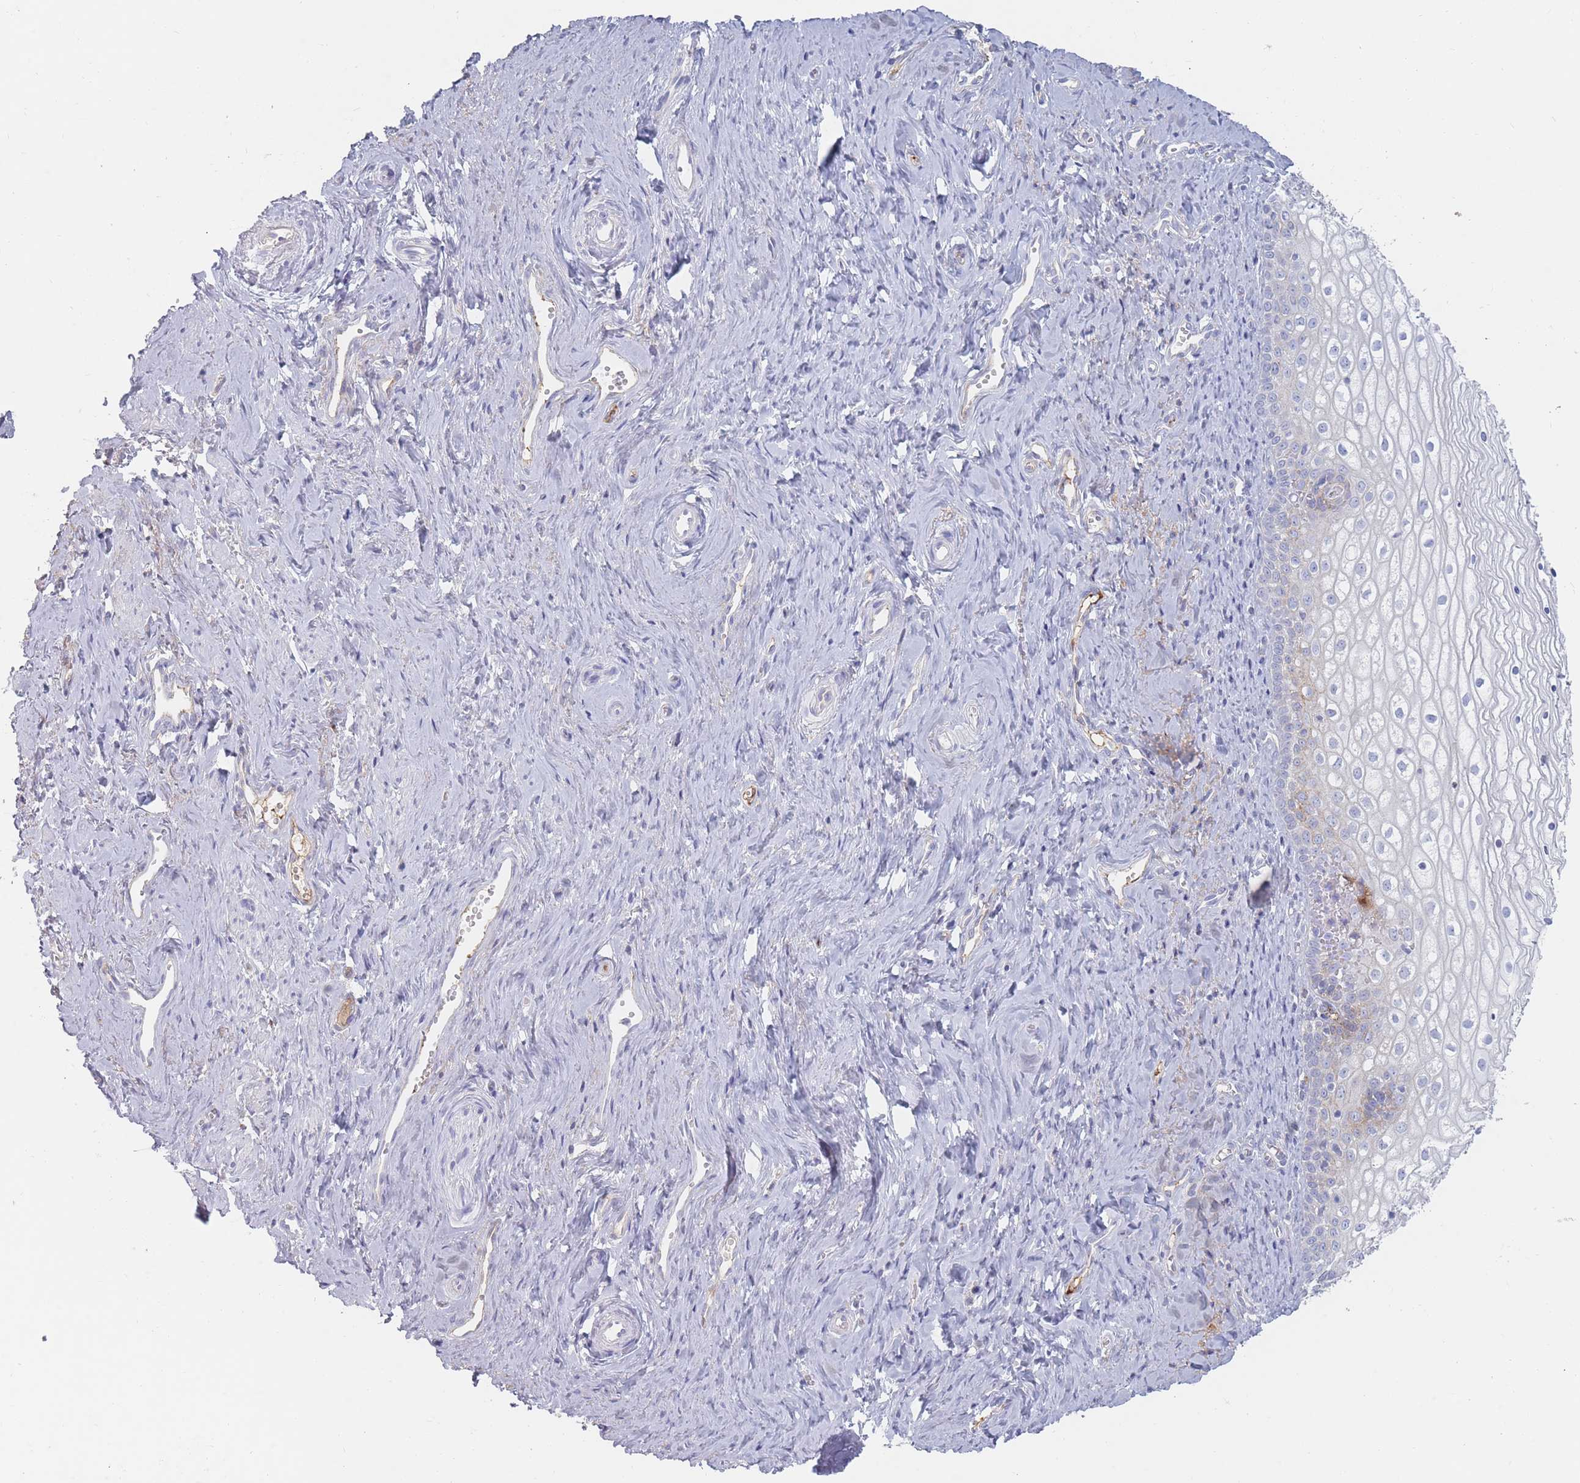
{"staining": {"intensity": "negative", "quantity": "none", "location": "none"}, "tissue": "vagina", "cell_type": "Squamous epithelial cells", "image_type": "normal", "snomed": [{"axis": "morphology", "description": "Normal tissue, NOS"}, {"axis": "topography", "description": "Vagina"}], "caption": "Immunohistochemistry (IHC) micrograph of benign vagina: vagina stained with DAB demonstrates no significant protein expression in squamous epithelial cells.", "gene": "PRG4", "patient": {"sex": "female", "age": 59}}